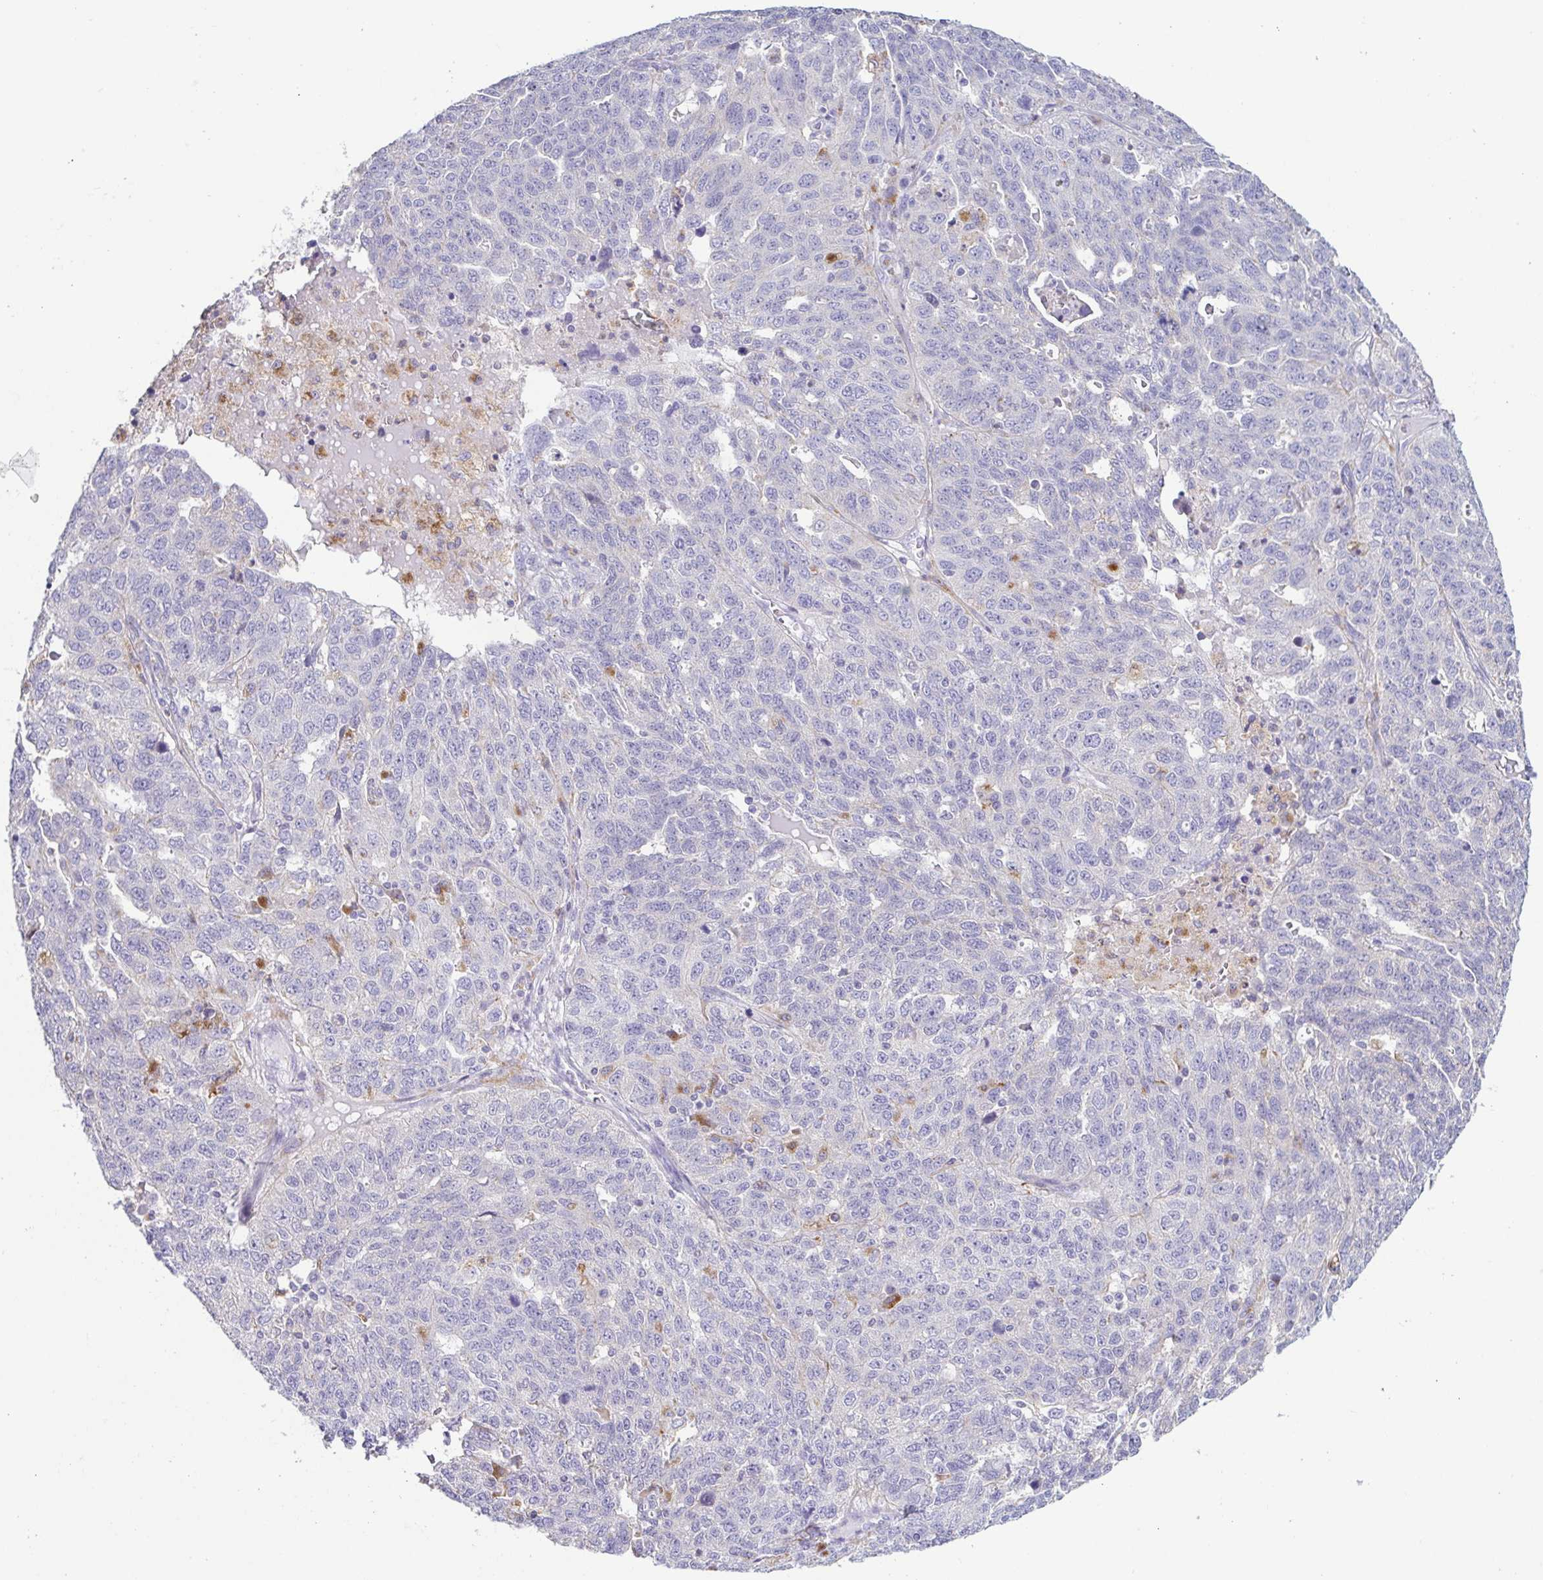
{"staining": {"intensity": "negative", "quantity": "none", "location": "none"}, "tissue": "ovarian cancer", "cell_type": "Tumor cells", "image_type": "cancer", "snomed": [{"axis": "morphology", "description": "Cystadenocarcinoma, serous, NOS"}, {"axis": "topography", "description": "Ovary"}], "caption": "Photomicrograph shows no protein positivity in tumor cells of serous cystadenocarcinoma (ovarian) tissue.", "gene": "ATP6V1G2", "patient": {"sex": "female", "age": 71}}